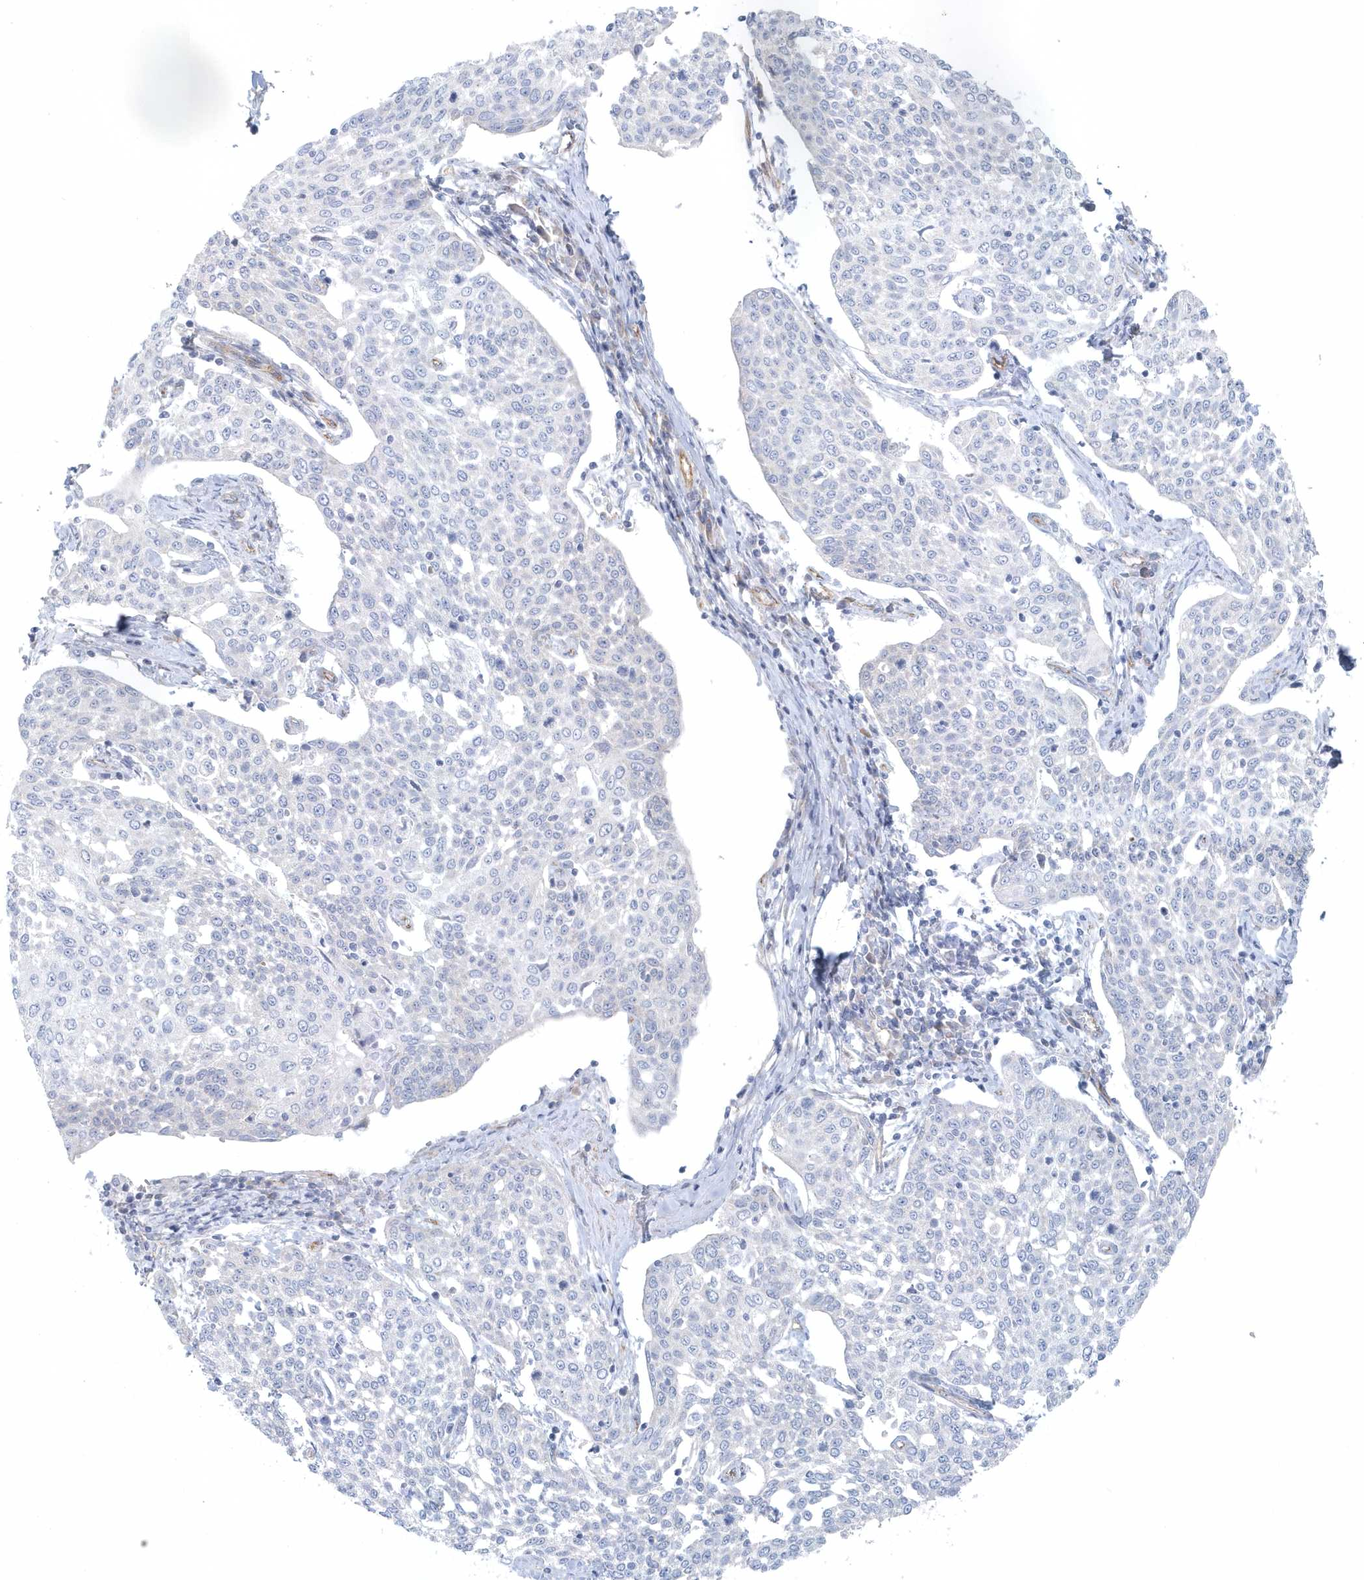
{"staining": {"intensity": "negative", "quantity": "none", "location": "none"}, "tissue": "cervical cancer", "cell_type": "Tumor cells", "image_type": "cancer", "snomed": [{"axis": "morphology", "description": "Squamous cell carcinoma, NOS"}, {"axis": "topography", "description": "Cervix"}], "caption": "IHC histopathology image of neoplastic tissue: cervical cancer stained with DAB displays no significant protein staining in tumor cells. The staining was performed using DAB to visualize the protein expression in brown, while the nuclei were stained in blue with hematoxylin (Magnification: 20x).", "gene": "GPR152", "patient": {"sex": "female", "age": 34}}